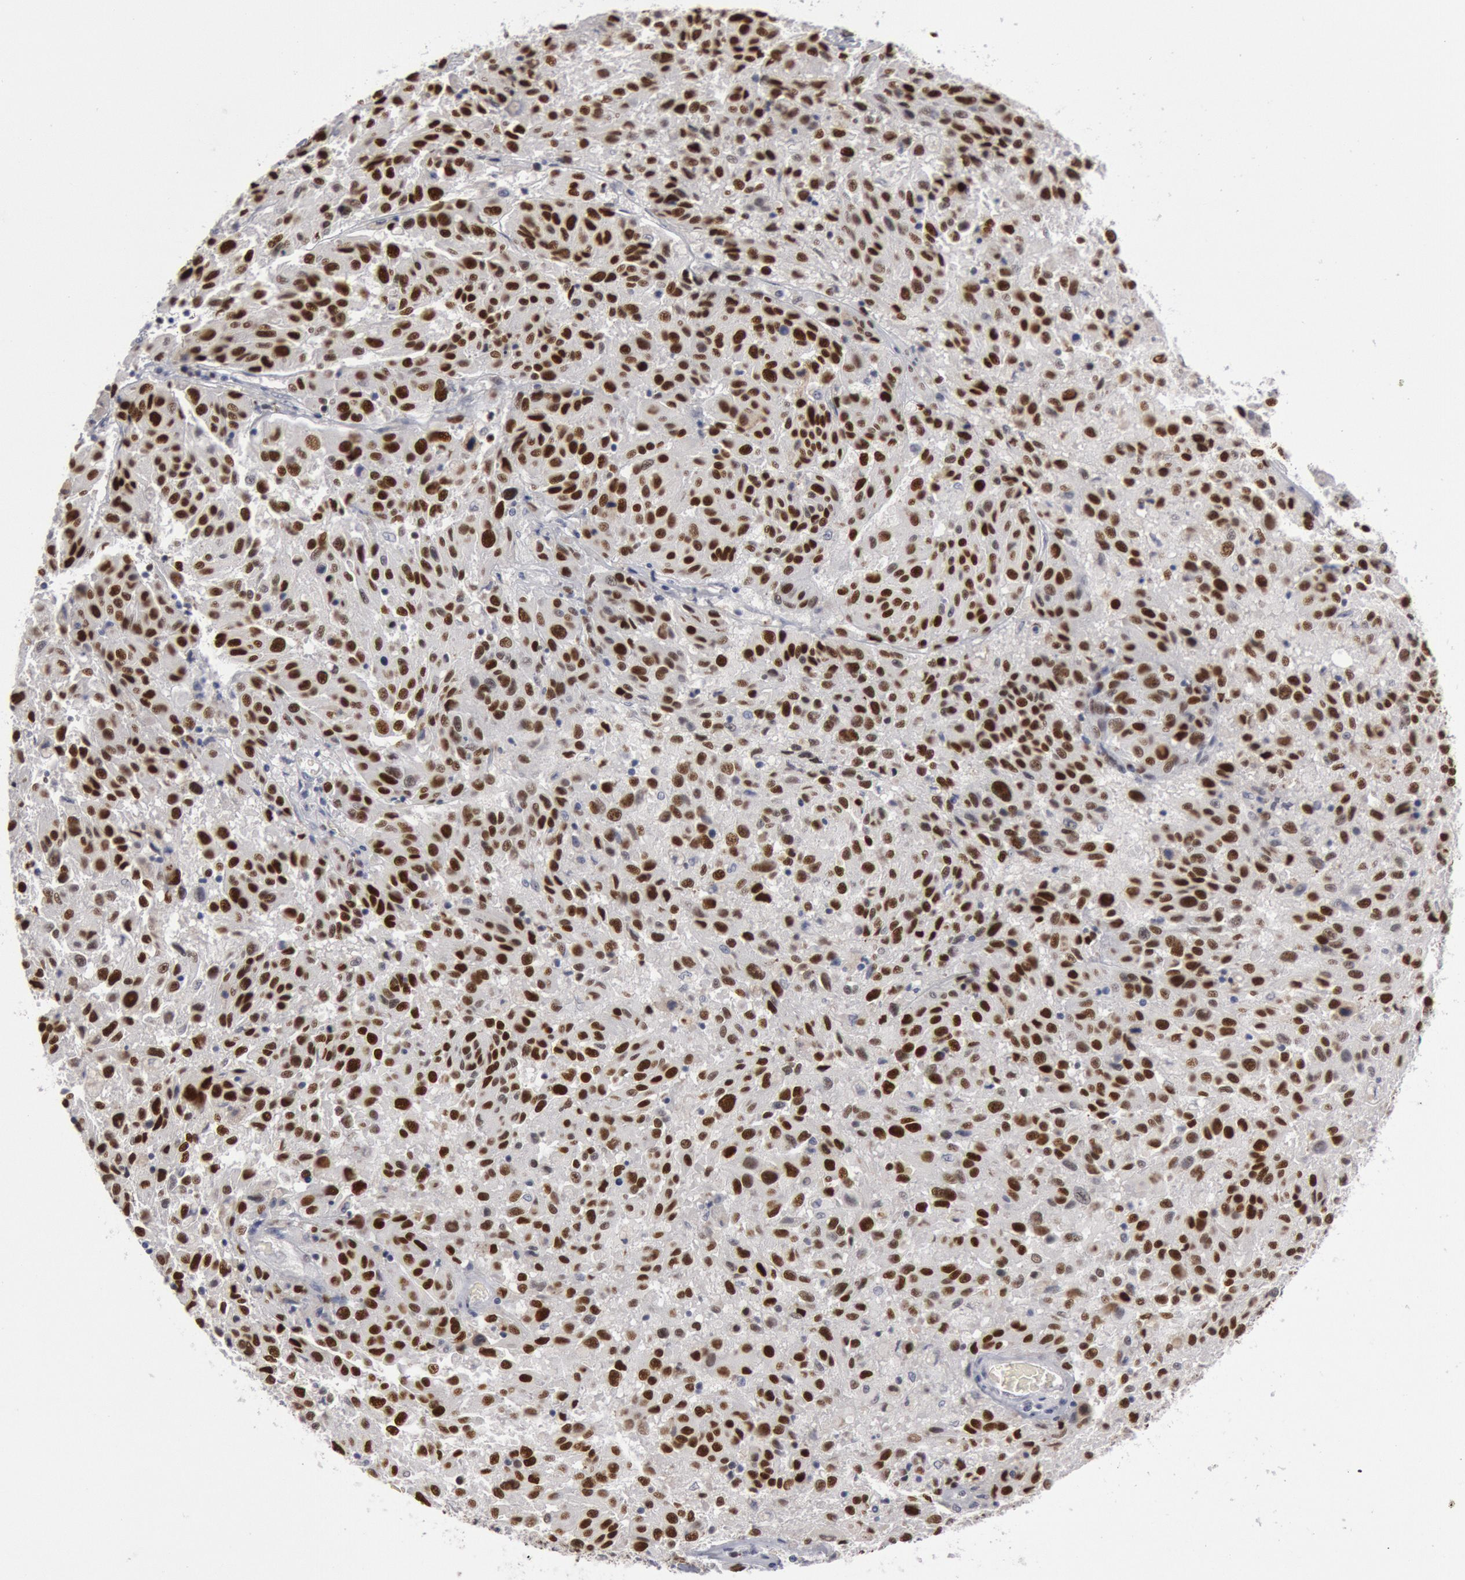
{"staining": {"intensity": "strong", "quantity": ">75%", "location": "nuclear"}, "tissue": "melanoma", "cell_type": "Tumor cells", "image_type": "cancer", "snomed": [{"axis": "morphology", "description": "Malignant melanoma, NOS"}, {"axis": "topography", "description": "Skin"}], "caption": "Immunohistochemical staining of human melanoma demonstrates high levels of strong nuclear protein staining in approximately >75% of tumor cells.", "gene": "WDHD1", "patient": {"sex": "female", "age": 77}}